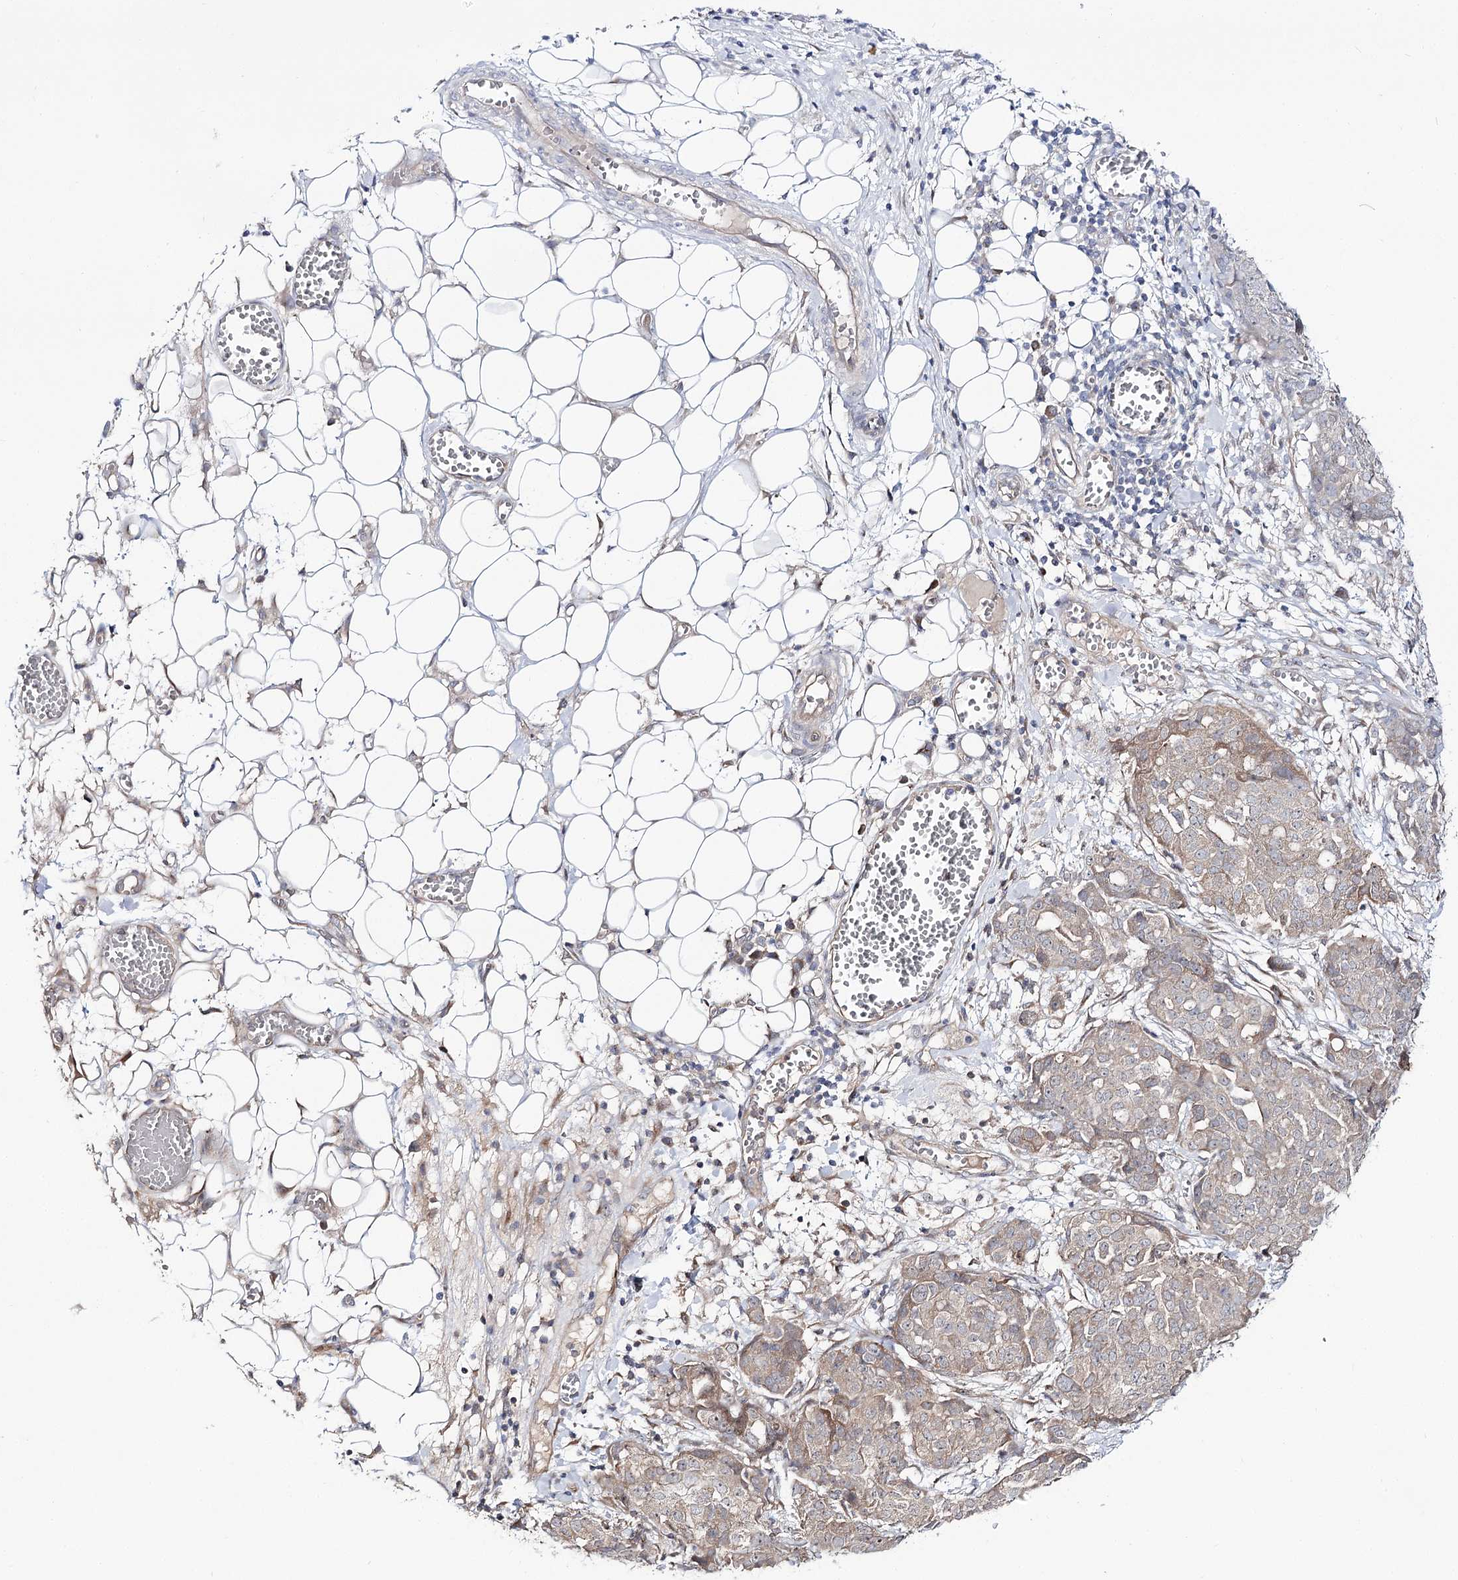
{"staining": {"intensity": "weak", "quantity": ">75%", "location": "cytoplasmic/membranous"}, "tissue": "ovarian cancer", "cell_type": "Tumor cells", "image_type": "cancer", "snomed": [{"axis": "morphology", "description": "Cystadenocarcinoma, serous, NOS"}, {"axis": "topography", "description": "Soft tissue"}, {"axis": "topography", "description": "Ovary"}], "caption": "Immunohistochemistry (IHC) histopathology image of ovarian serous cystadenocarcinoma stained for a protein (brown), which exhibits low levels of weak cytoplasmic/membranous positivity in about >75% of tumor cells.", "gene": "C11orf80", "patient": {"sex": "female", "age": 57}}